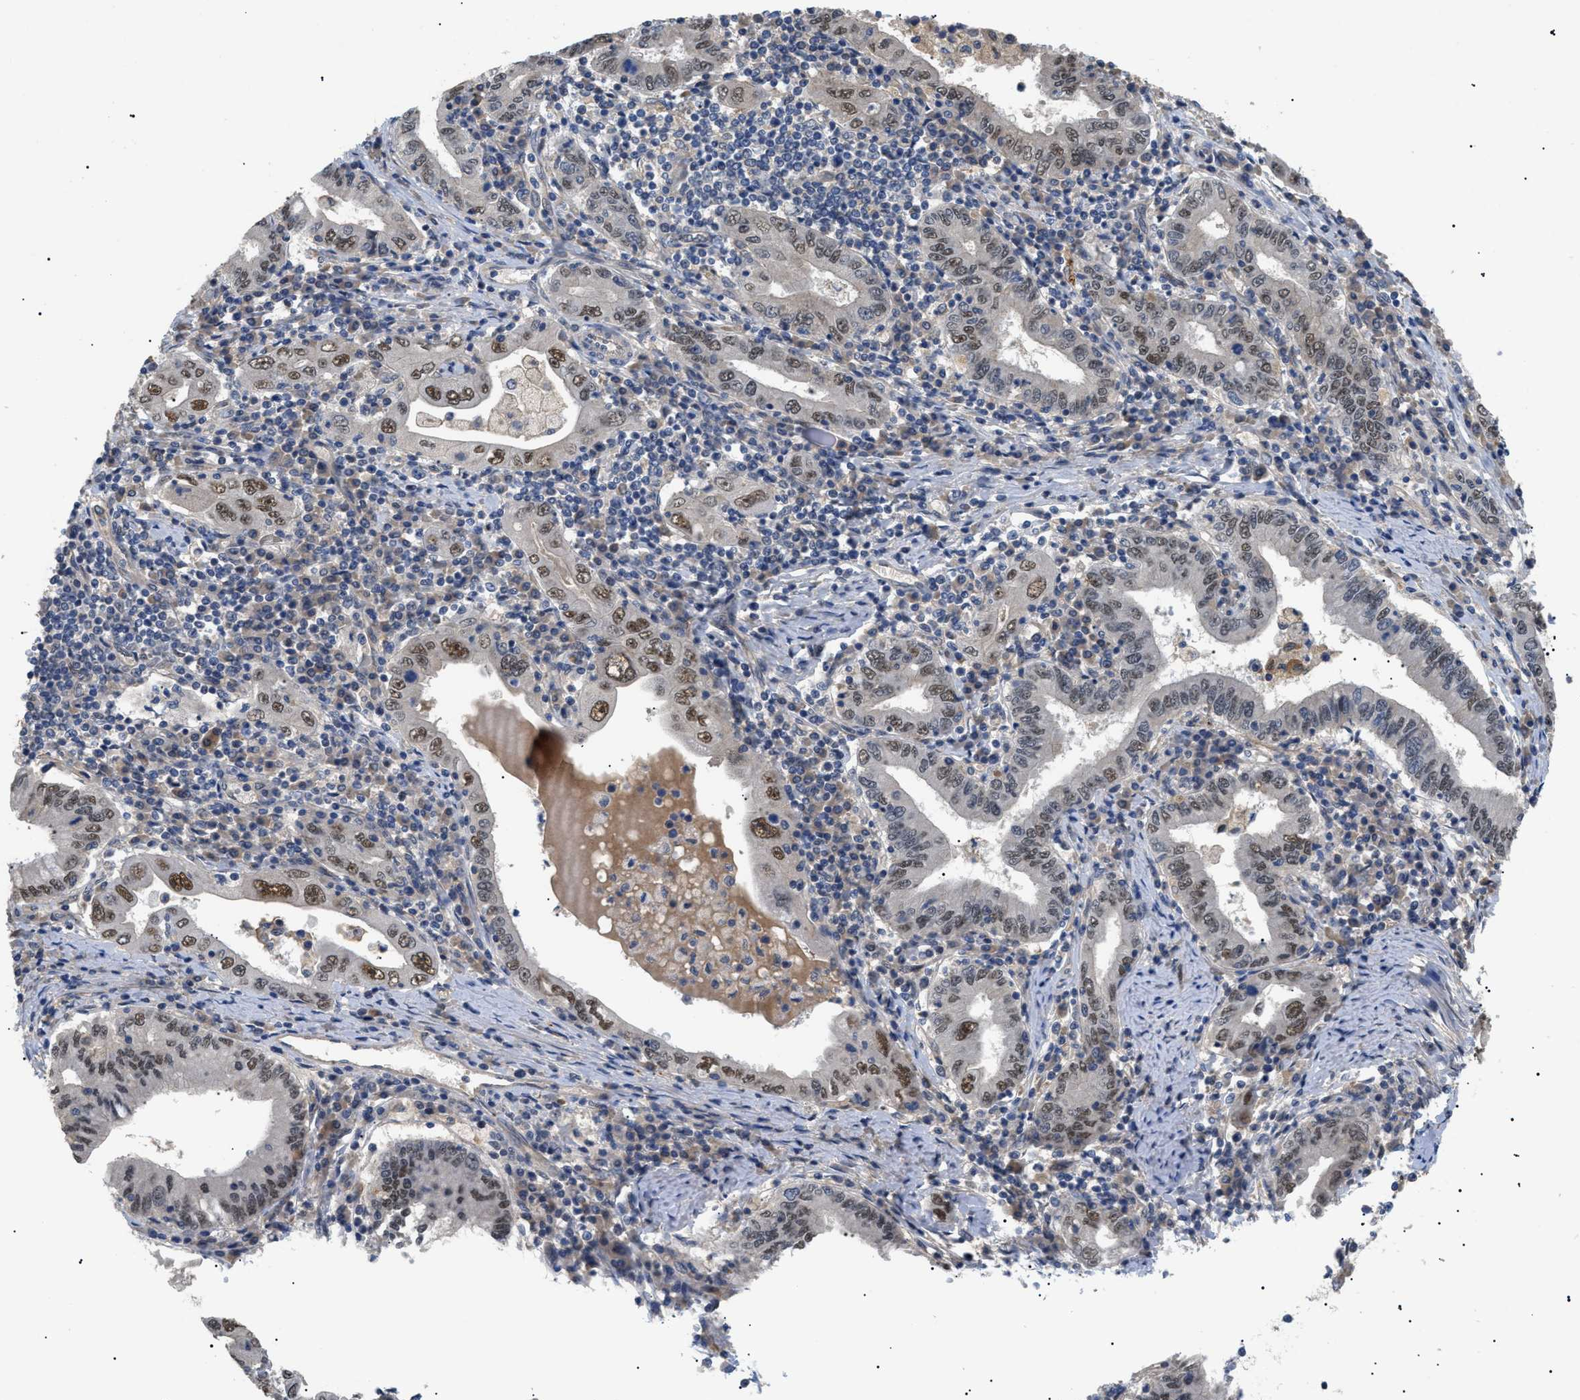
{"staining": {"intensity": "moderate", "quantity": "25%-75%", "location": "nuclear"}, "tissue": "stomach cancer", "cell_type": "Tumor cells", "image_type": "cancer", "snomed": [{"axis": "morphology", "description": "Normal tissue, NOS"}, {"axis": "morphology", "description": "Adenocarcinoma, NOS"}, {"axis": "topography", "description": "Esophagus"}, {"axis": "topography", "description": "Stomach, upper"}, {"axis": "topography", "description": "Peripheral nerve tissue"}], "caption": "Immunohistochemistry (IHC) of human stomach cancer reveals medium levels of moderate nuclear positivity in about 25%-75% of tumor cells.", "gene": "CRCP", "patient": {"sex": "male", "age": 62}}